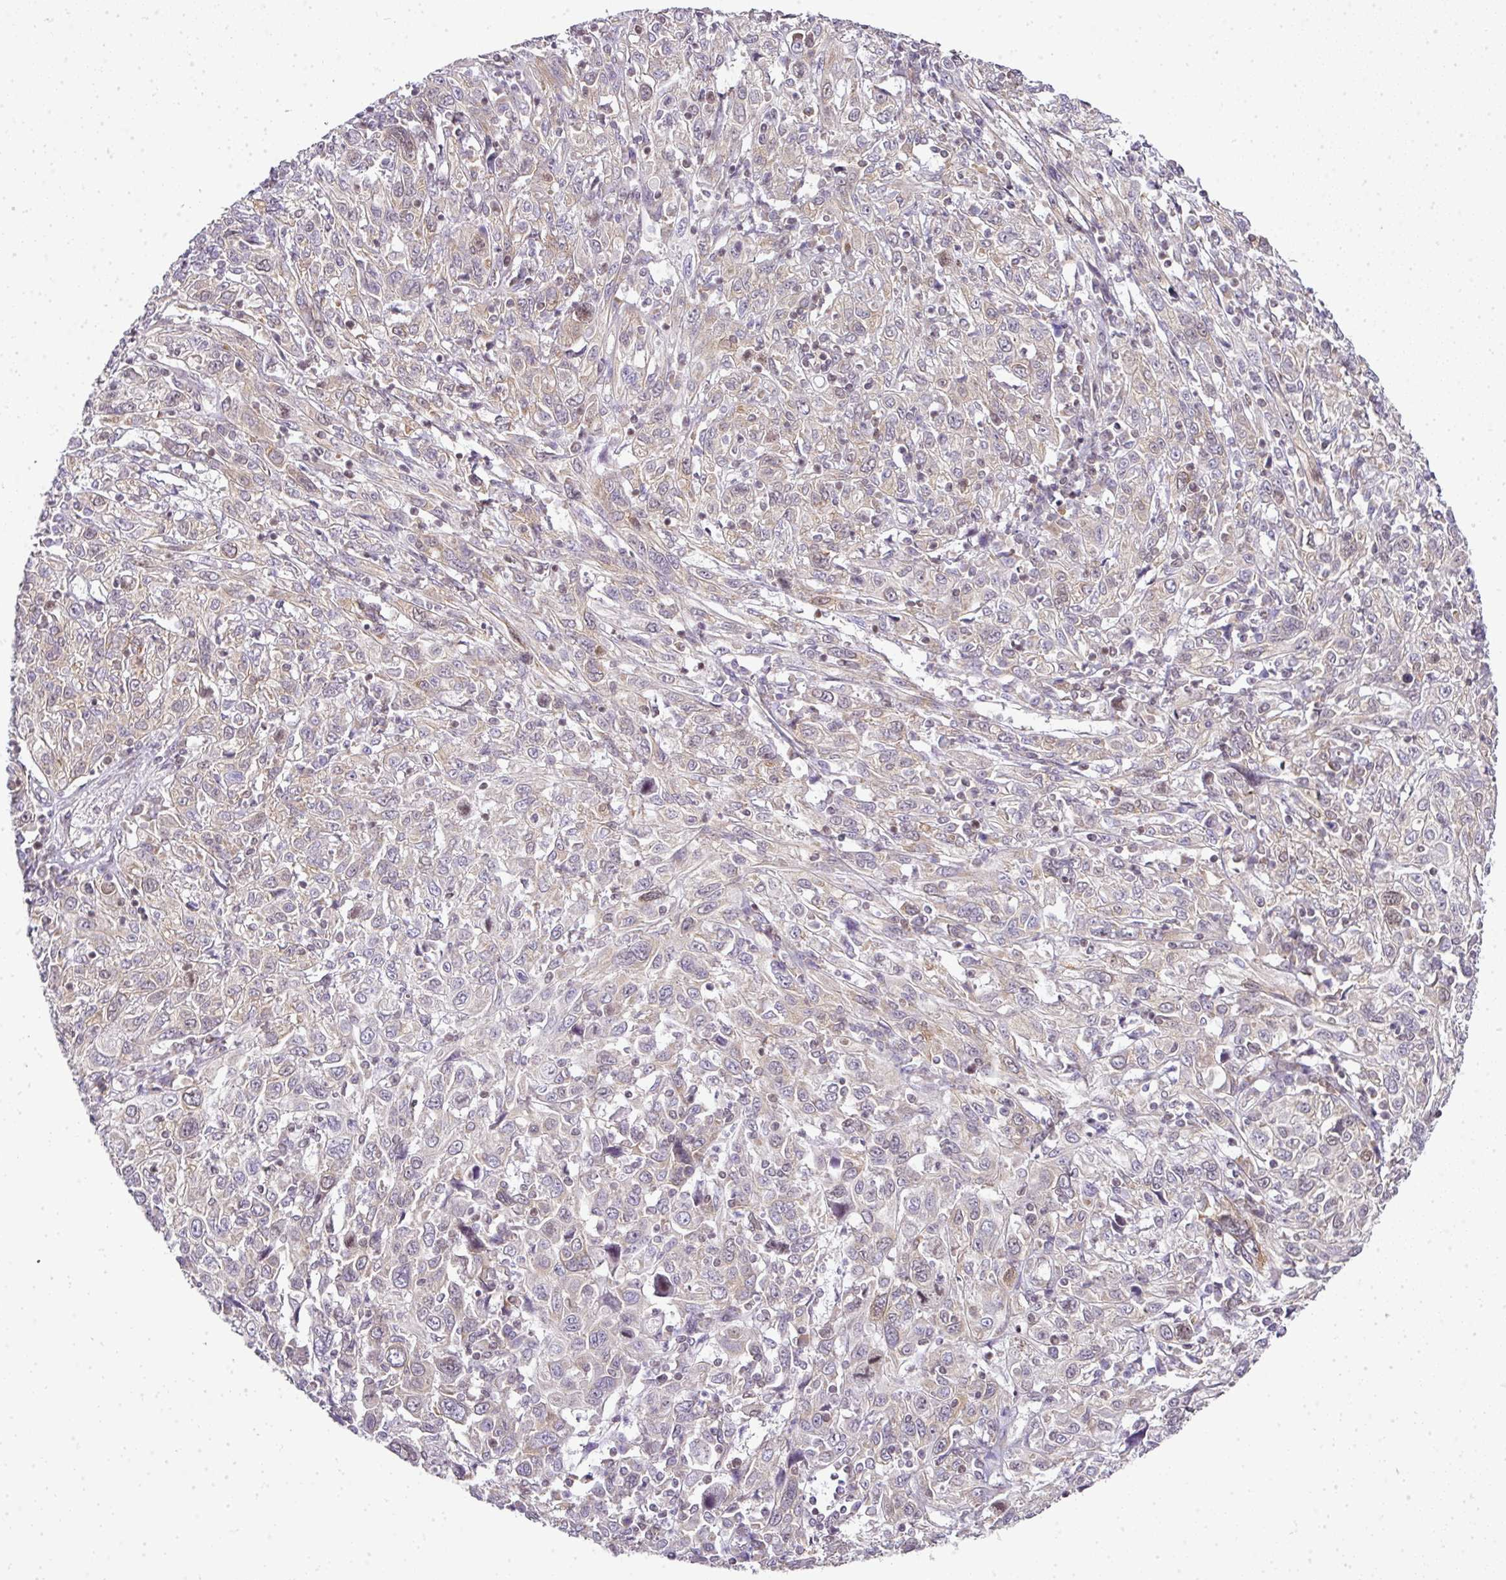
{"staining": {"intensity": "weak", "quantity": "25%-75%", "location": "cytoplasmic/membranous,nuclear"}, "tissue": "cervical cancer", "cell_type": "Tumor cells", "image_type": "cancer", "snomed": [{"axis": "morphology", "description": "Squamous cell carcinoma, NOS"}, {"axis": "topography", "description": "Cervix"}], "caption": "Tumor cells show low levels of weak cytoplasmic/membranous and nuclear staining in approximately 25%-75% of cells in human cervical cancer (squamous cell carcinoma). (Brightfield microscopy of DAB IHC at high magnification).", "gene": "FAM32A", "patient": {"sex": "female", "age": 46}}